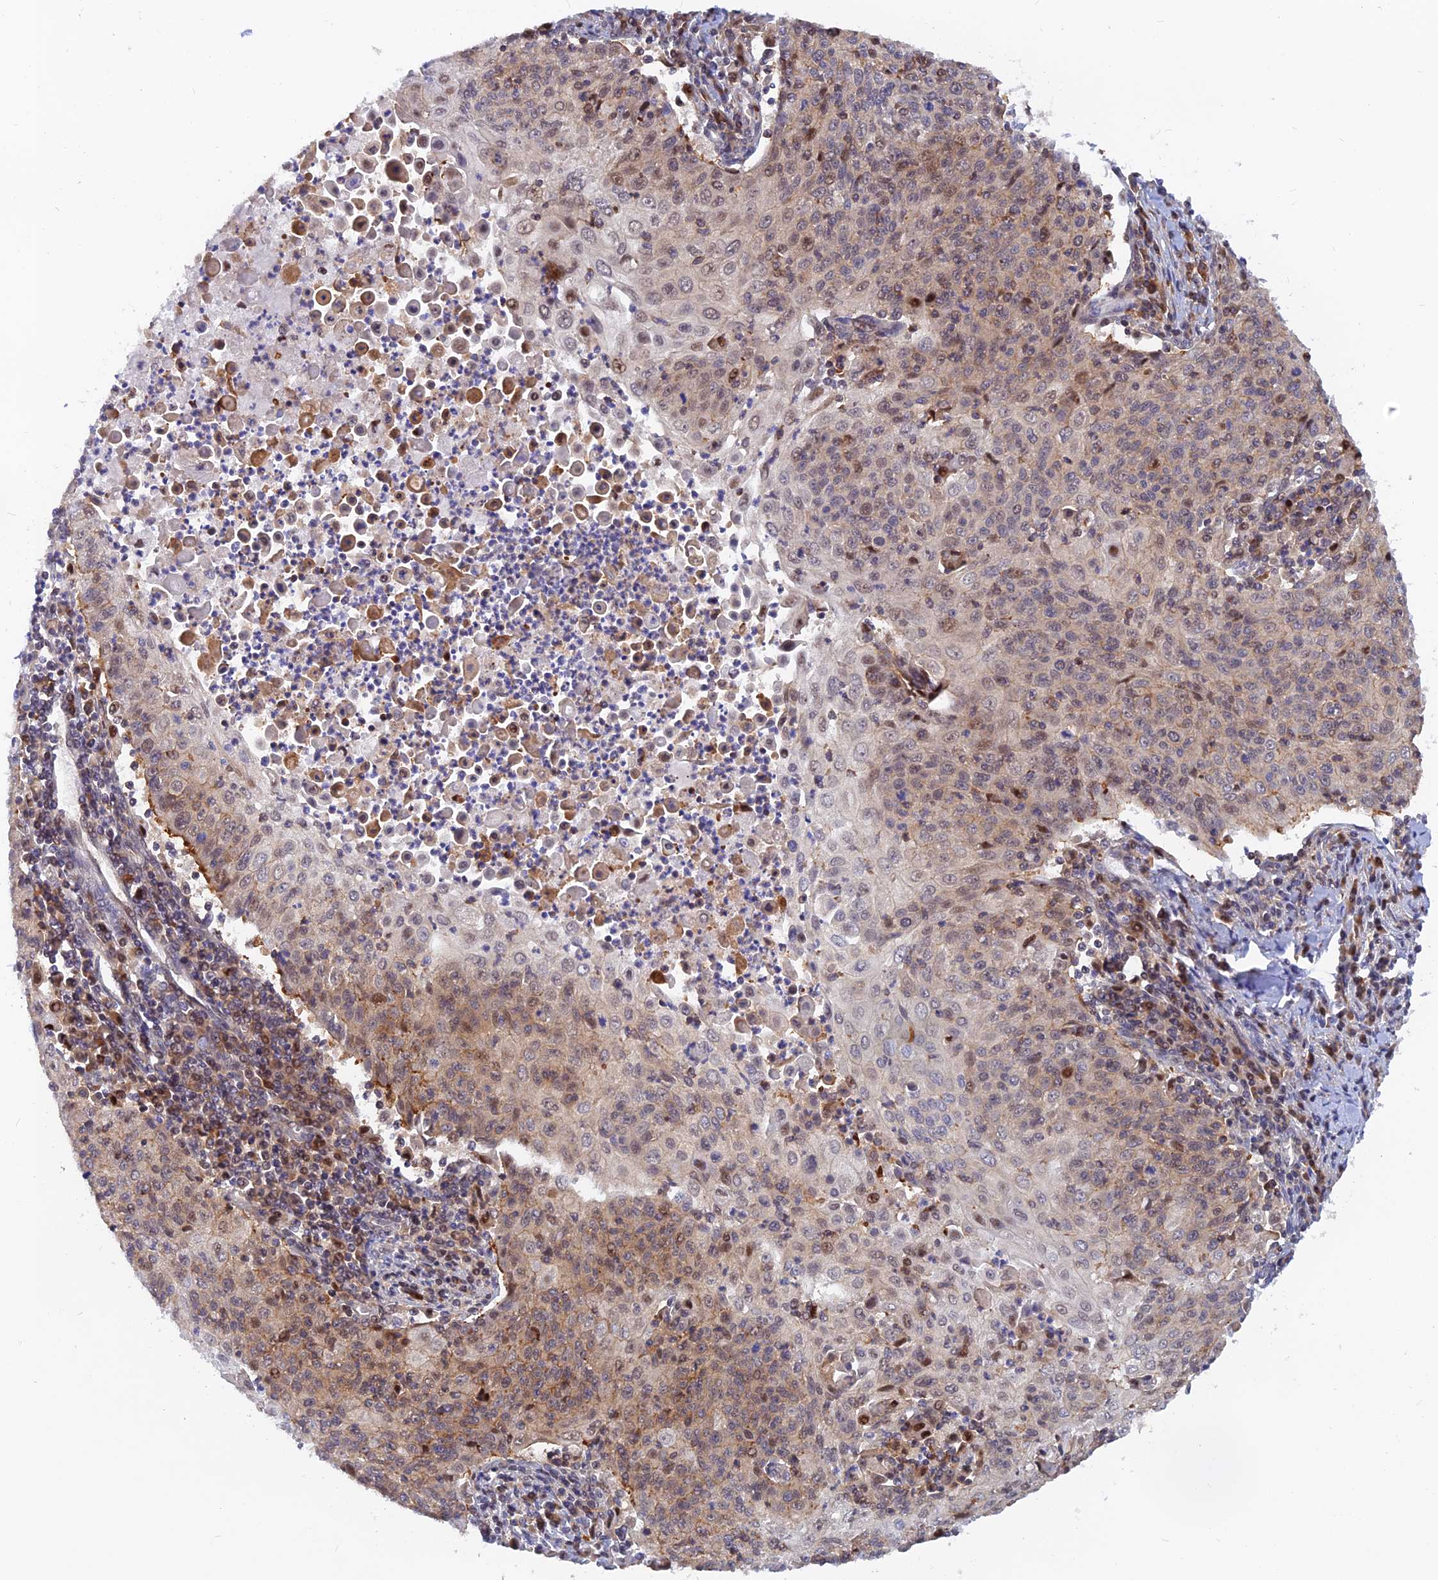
{"staining": {"intensity": "weak", "quantity": ">75%", "location": "cytoplasmic/membranous,nuclear"}, "tissue": "cervical cancer", "cell_type": "Tumor cells", "image_type": "cancer", "snomed": [{"axis": "morphology", "description": "Squamous cell carcinoma, NOS"}, {"axis": "topography", "description": "Cervix"}], "caption": "Squamous cell carcinoma (cervical) tissue exhibits weak cytoplasmic/membranous and nuclear positivity in approximately >75% of tumor cells", "gene": "DNAJC16", "patient": {"sex": "female", "age": 48}}